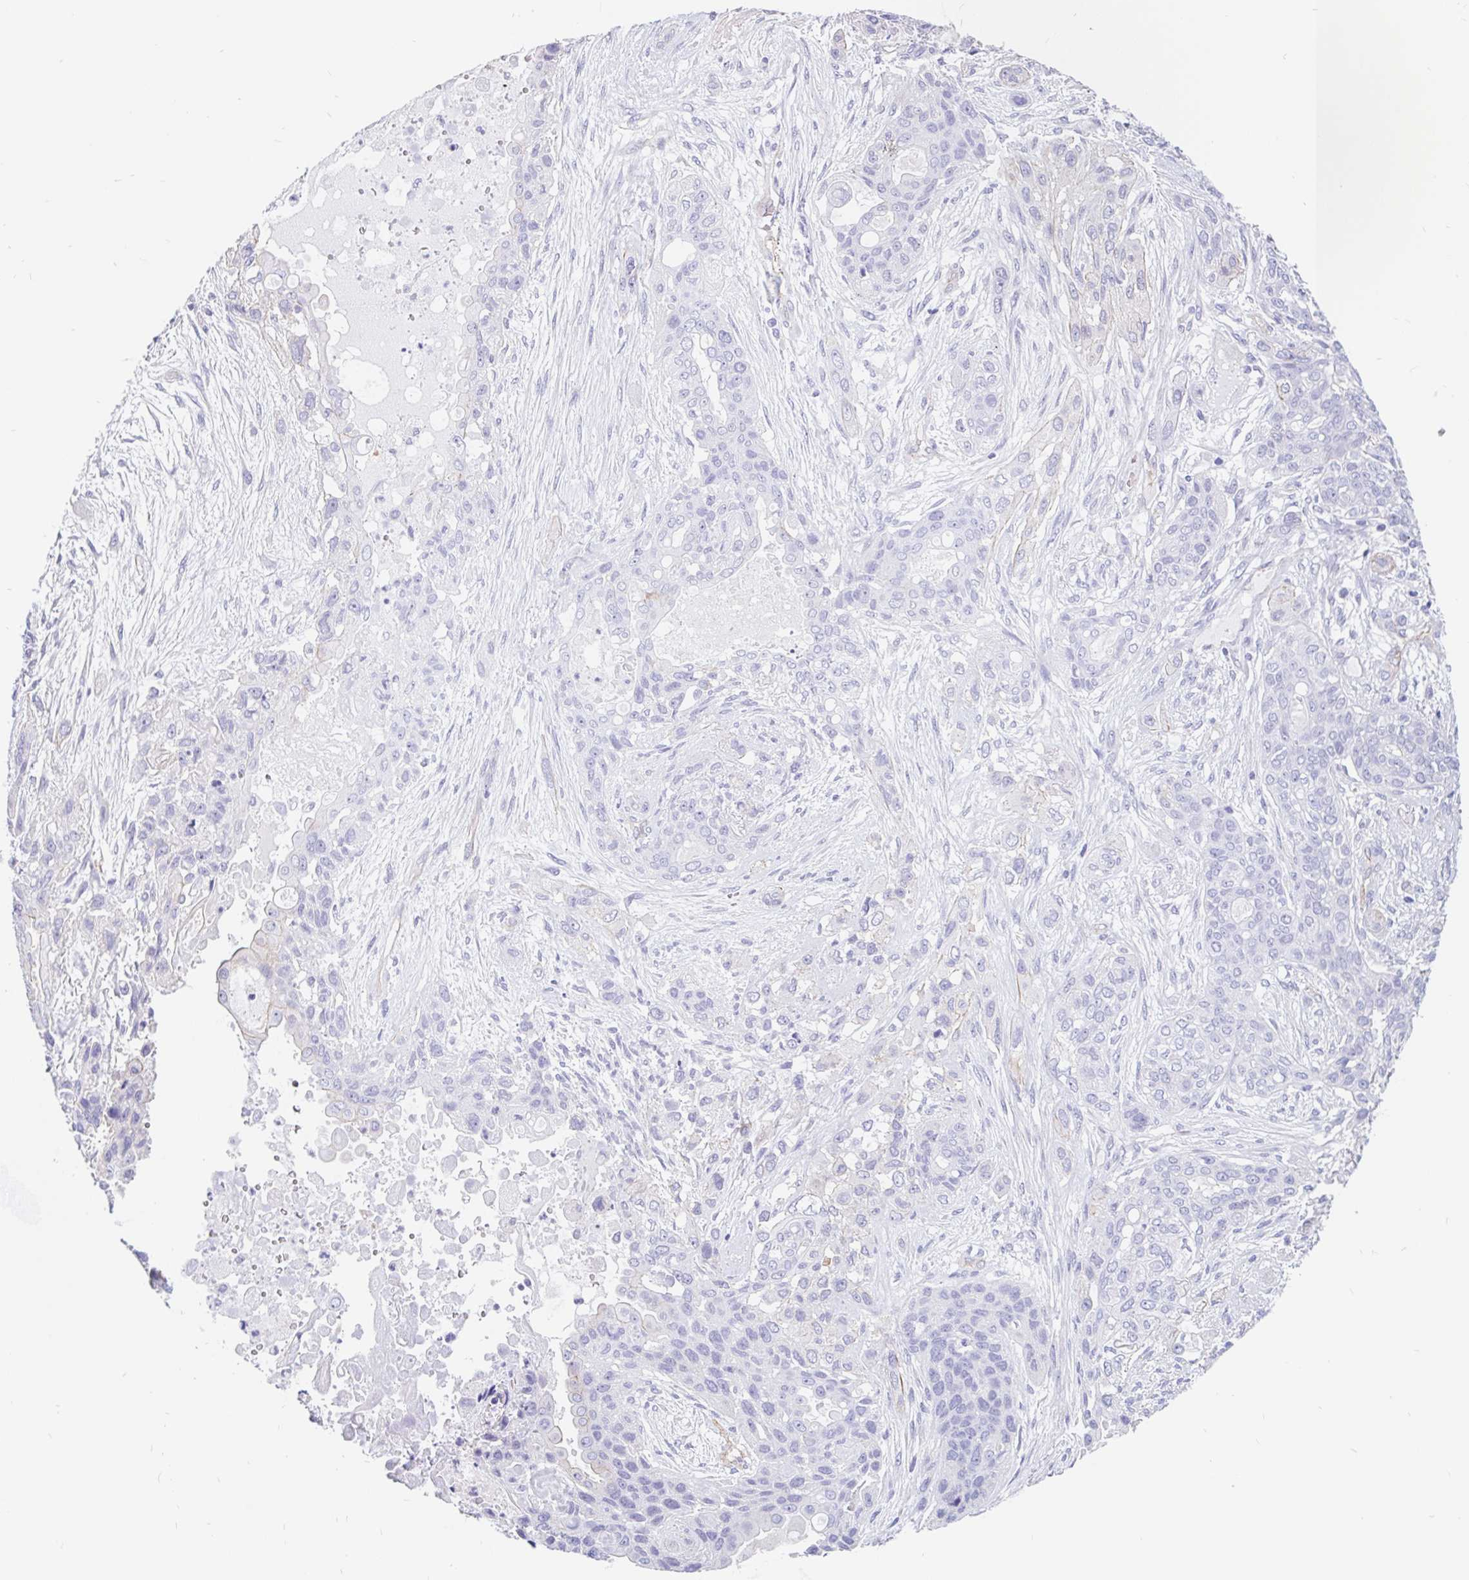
{"staining": {"intensity": "negative", "quantity": "none", "location": "none"}, "tissue": "lung cancer", "cell_type": "Tumor cells", "image_type": "cancer", "snomed": [{"axis": "morphology", "description": "Squamous cell carcinoma, NOS"}, {"axis": "topography", "description": "Lung"}], "caption": "High power microscopy histopathology image of an immunohistochemistry (IHC) image of lung cancer (squamous cell carcinoma), revealing no significant staining in tumor cells.", "gene": "LIMCH1", "patient": {"sex": "female", "age": 70}}